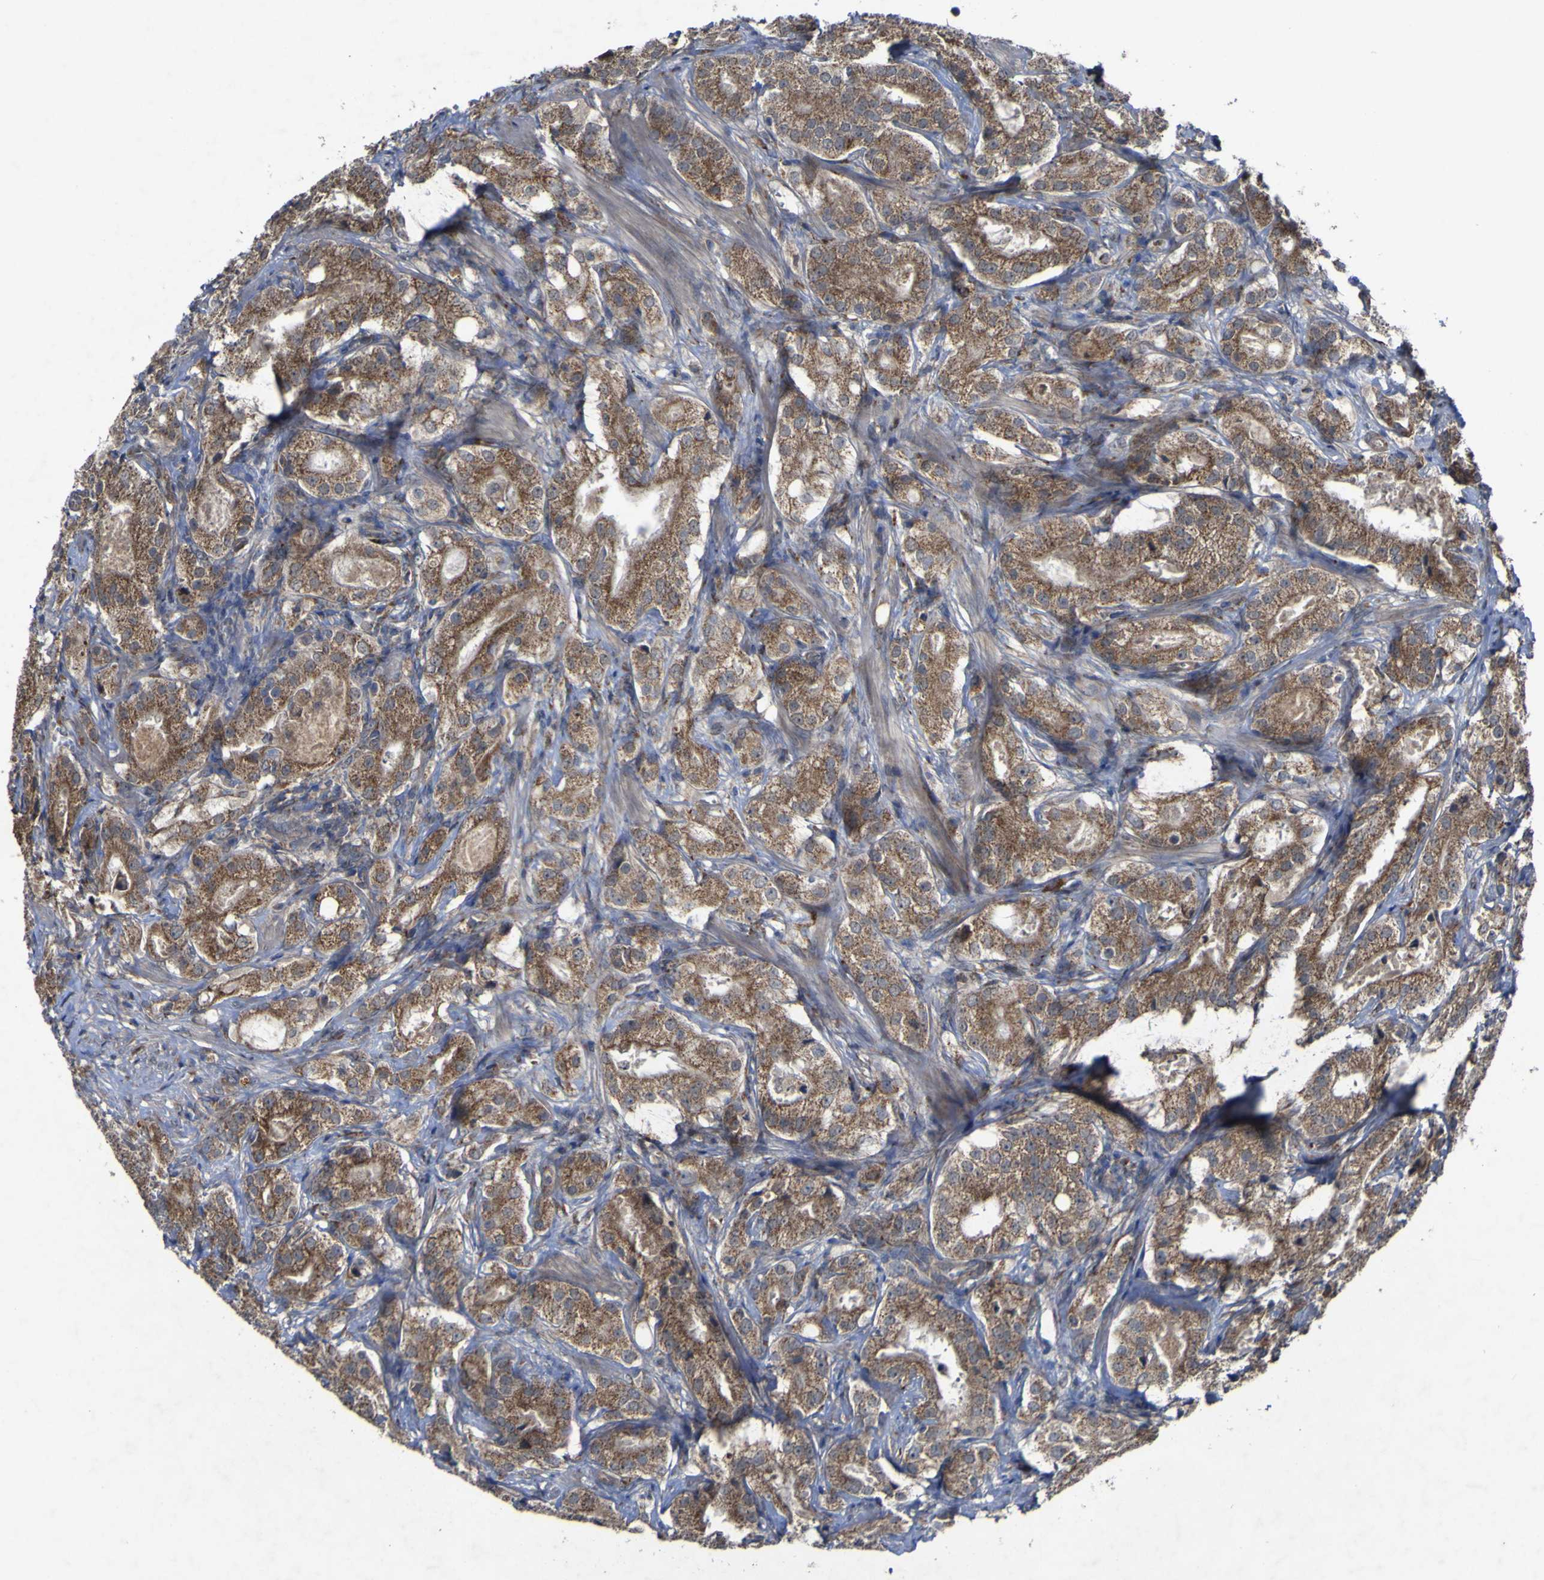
{"staining": {"intensity": "moderate", "quantity": ">75%", "location": "cytoplasmic/membranous"}, "tissue": "prostate cancer", "cell_type": "Tumor cells", "image_type": "cancer", "snomed": [{"axis": "morphology", "description": "Adenocarcinoma, High grade"}, {"axis": "topography", "description": "Prostate"}], "caption": "Immunohistochemical staining of human prostate cancer (high-grade adenocarcinoma) displays medium levels of moderate cytoplasmic/membranous staining in approximately >75% of tumor cells.", "gene": "IRAK2", "patient": {"sex": "male", "age": 64}}